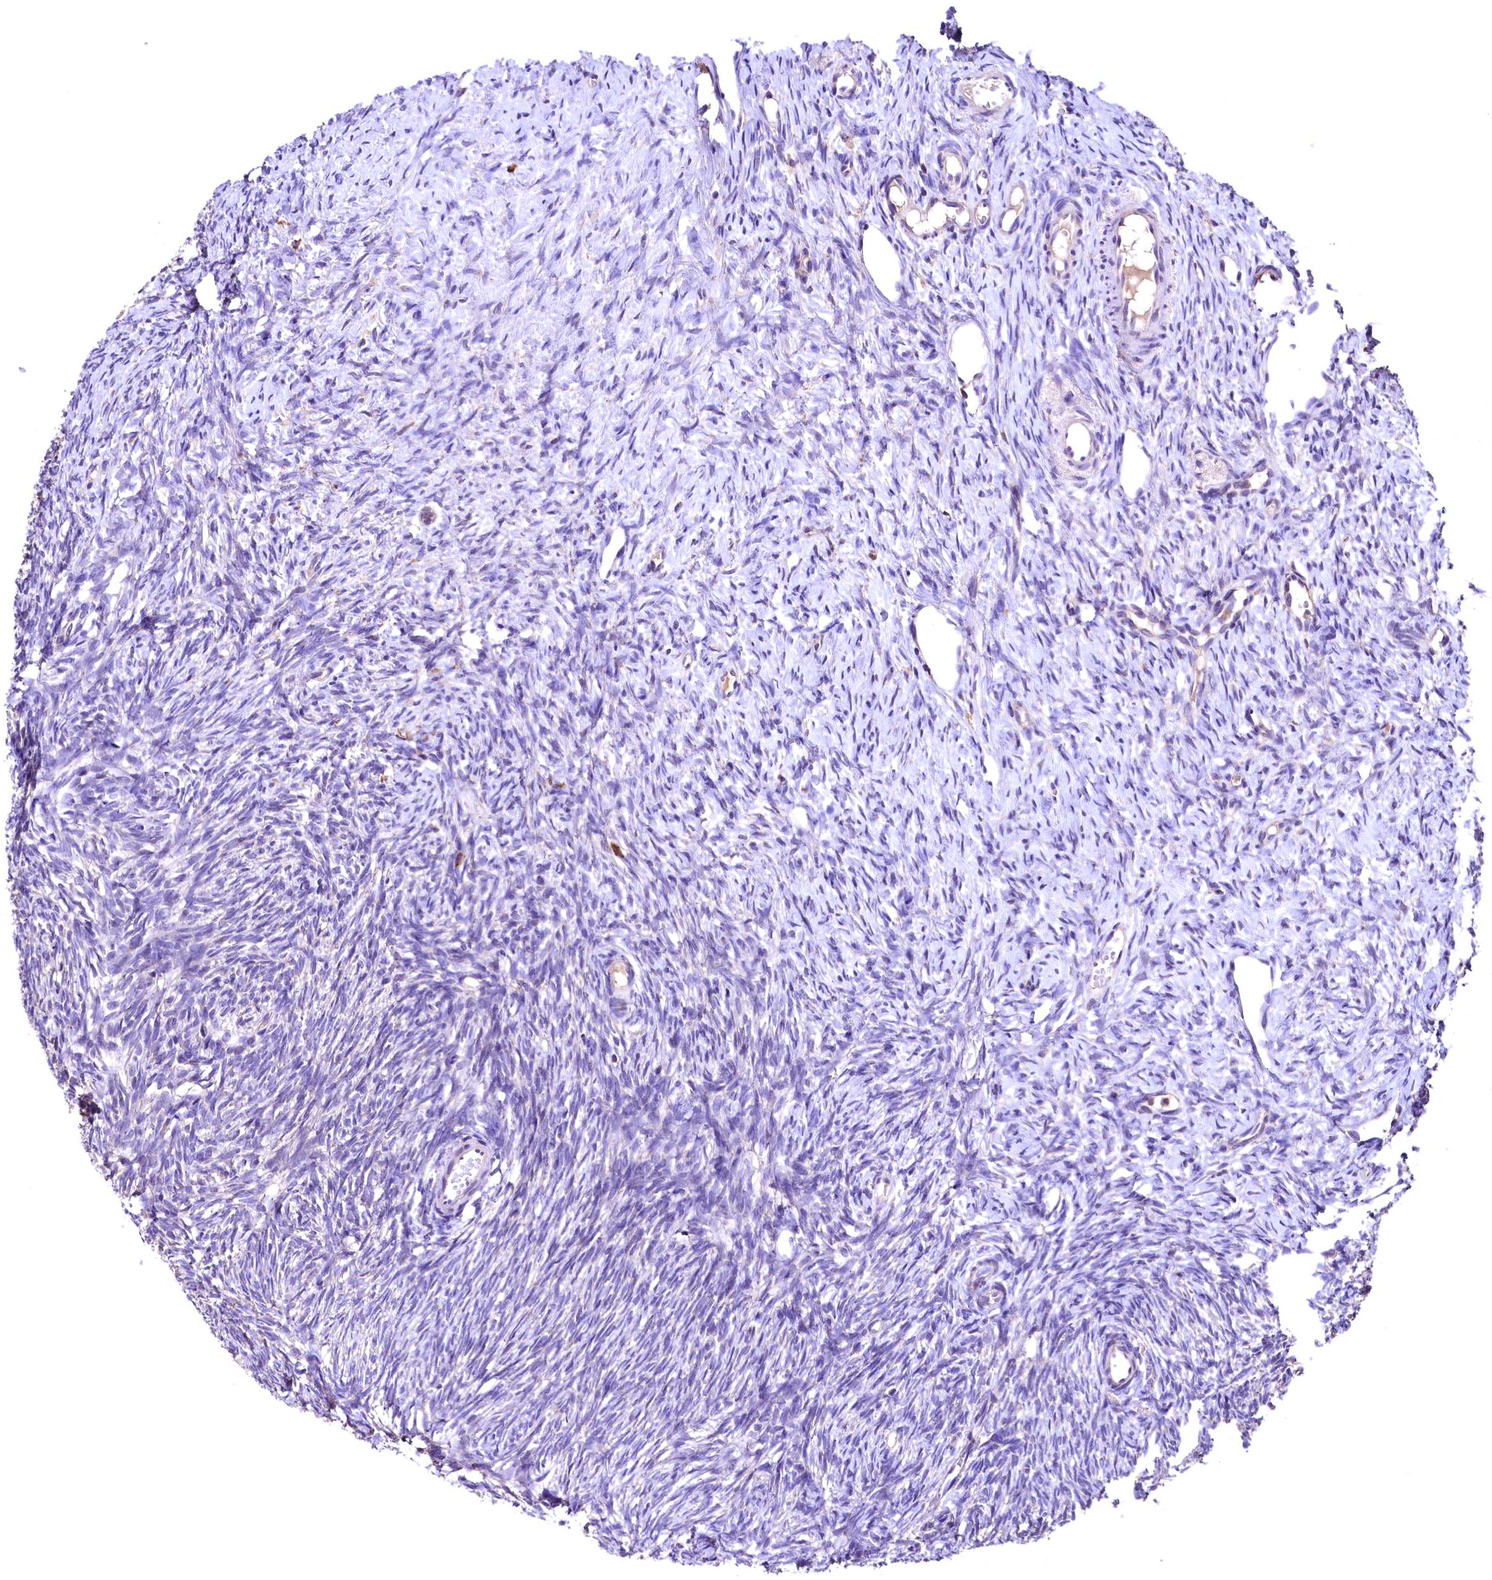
{"staining": {"intensity": "moderate", "quantity": ">75%", "location": "cytoplasmic/membranous"}, "tissue": "ovary", "cell_type": "Follicle cells", "image_type": "normal", "snomed": [{"axis": "morphology", "description": "Normal tissue, NOS"}, {"axis": "topography", "description": "Ovary"}], "caption": "The image shows immunohistochemical staining of unremarkable ovary. There is moderate cytoplasmic/membranous positivity is appreciated in approximately >75% of follicle cells. The protein of interest is shown in brown color, while the nuclei are stained blue.", "gene": "ENKD1", "patient": {"sex": "female", "age": 51}}